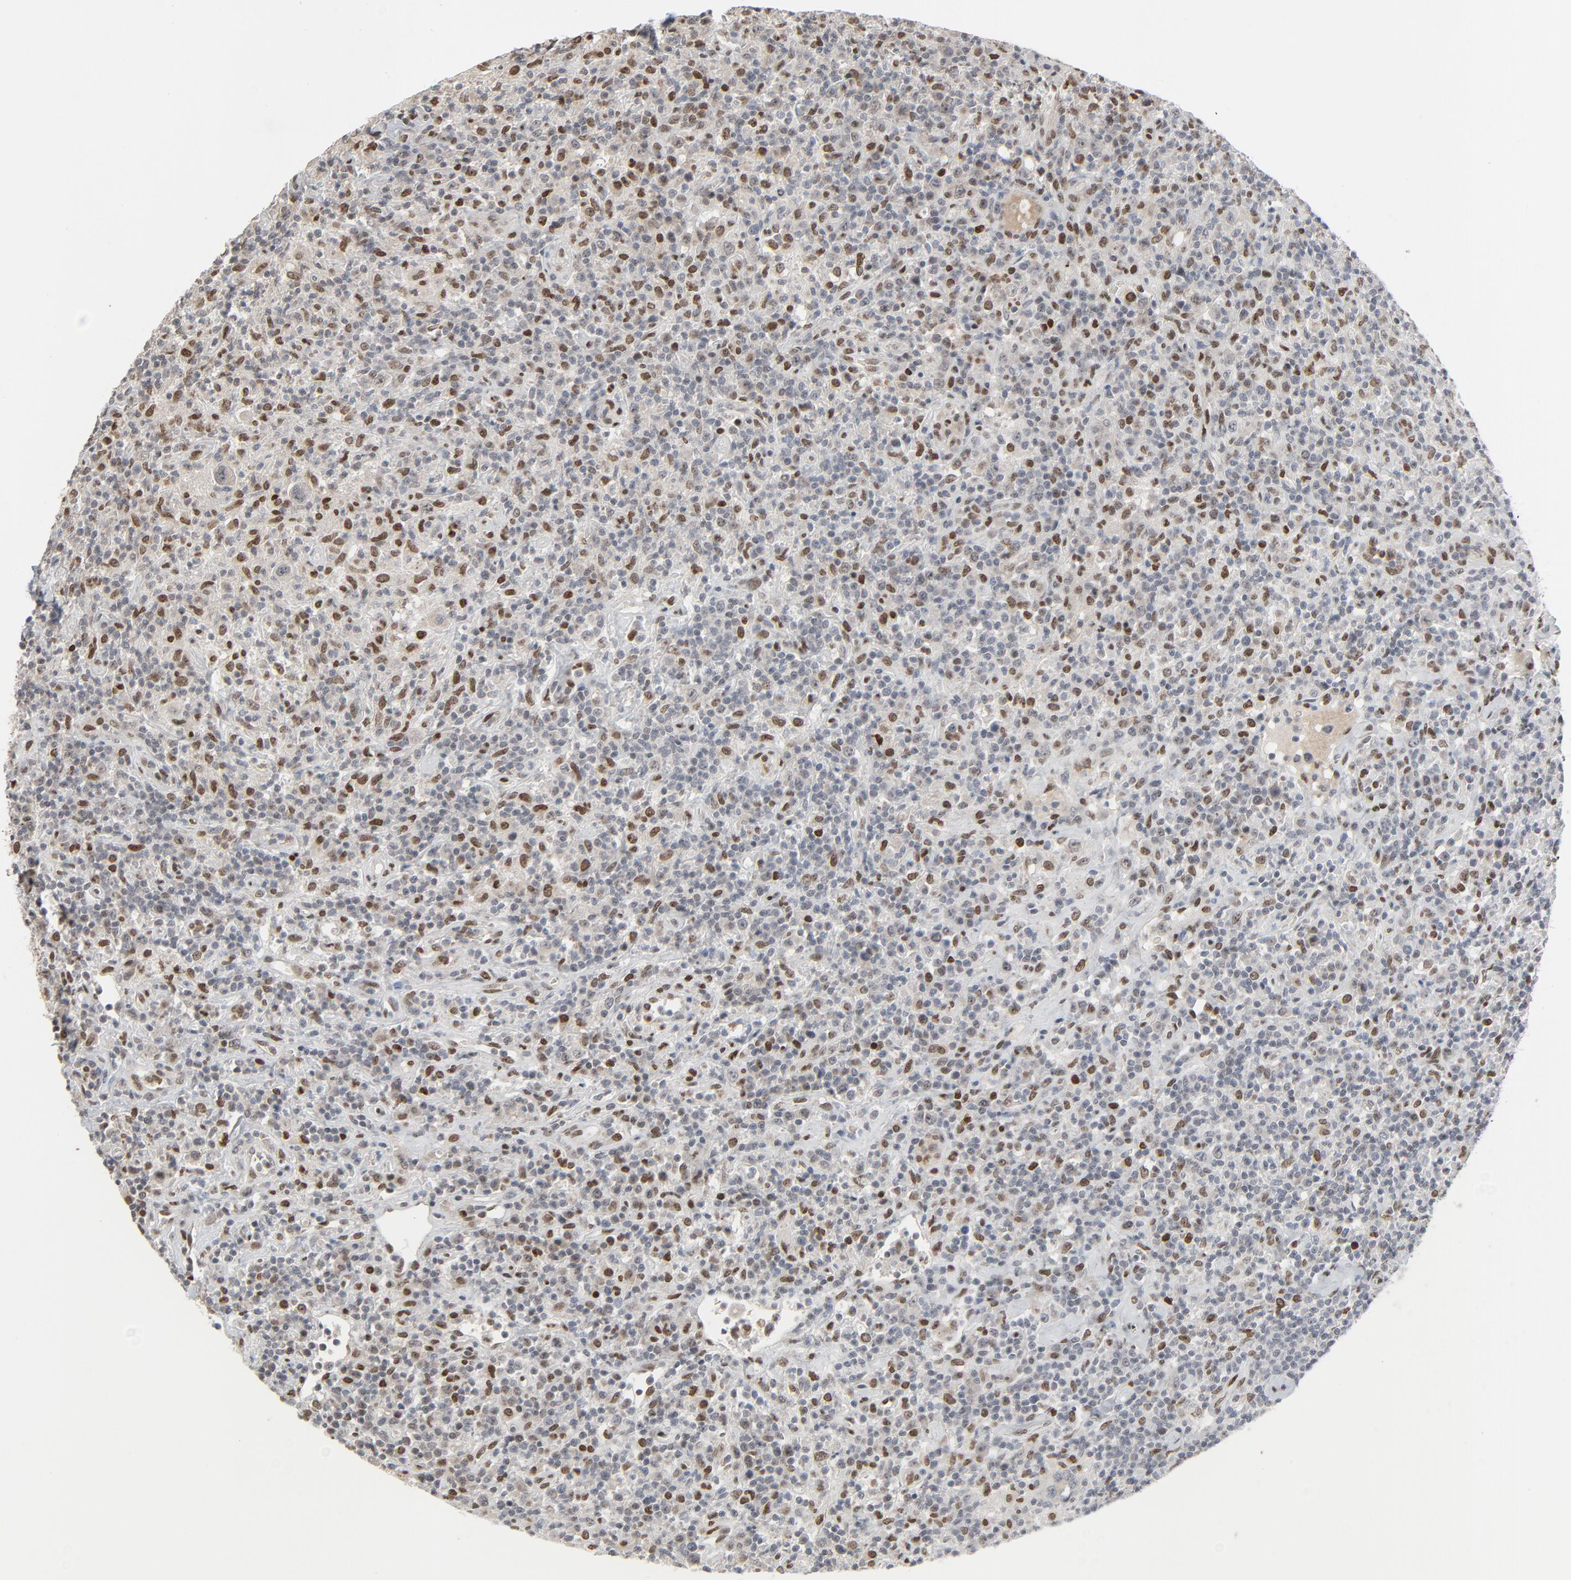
{"staining": {"intensity": "strong", "quantity": "<25%", "location": "nuclear"}, "tissue": "lymphoma", "cell_type": "Tumor cells", "image_type": "cancer", "snomed": [{"axis": "morphology", "description": "Hodgkin's disease, NOS"}, {"axis": "topography", "description": "Lymph node"}], "caption": "About <25% of tumor cells in Hodgkin's disease show strong nuclear protein expression as visualized by brown immunohistochemical staining.", "gene": "CUX1", "patient": {"sex": "male", "age": 65}}